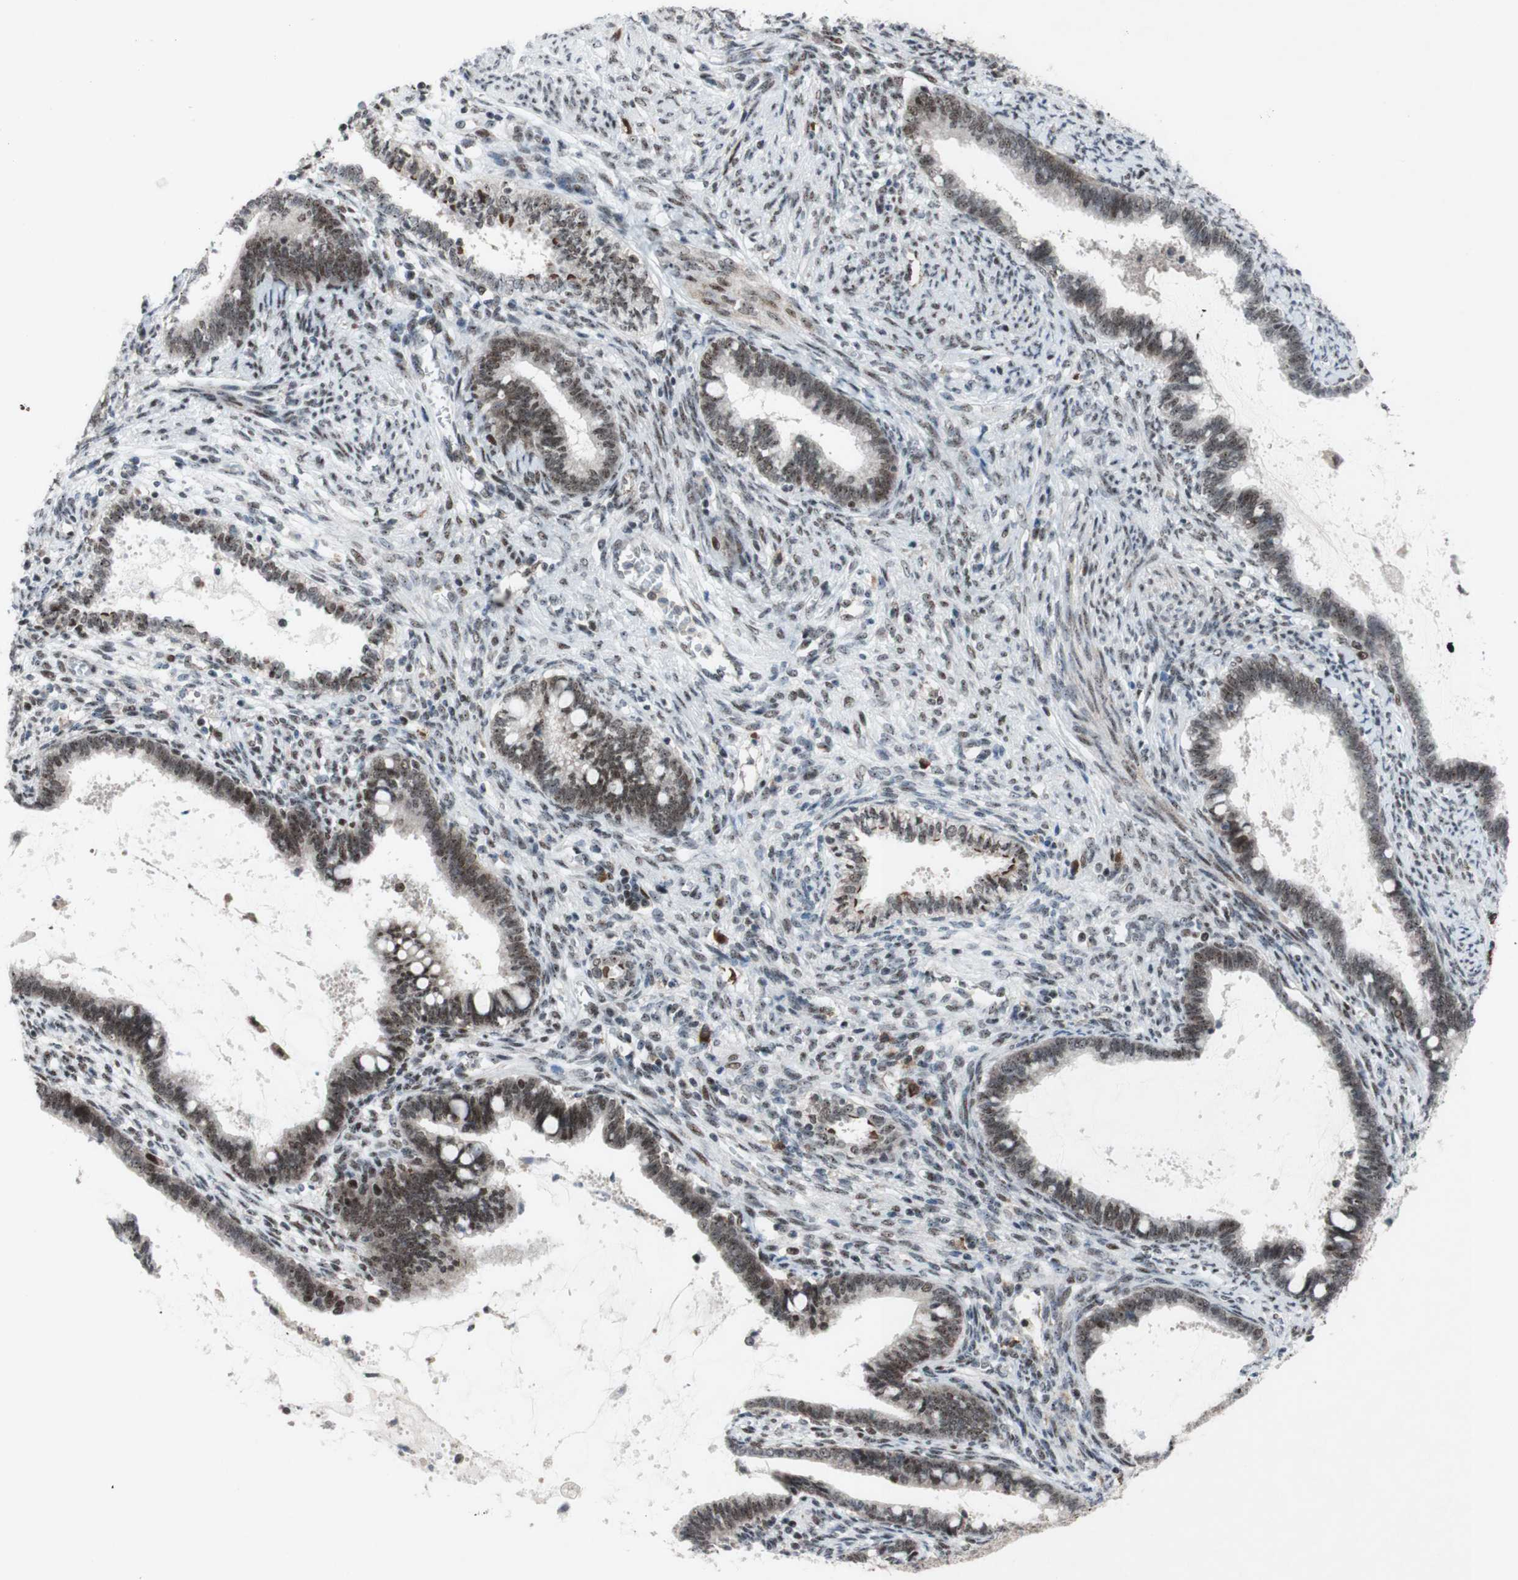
{"staining": {"intensity": "moderate", "quantity": ">75%", "location": "nuclear"}, "tissue": "cervical cancer", "cell_type": "Tumor cells", "image_type": "cancer", "snomed": [{"axis": "morphology", "description": "Adenocarcinoma, NOS"}, {"axis": "topography", "description": "Cervix"}], "caption": "This histopathology image exhibits IHC staining of adenocarcinoma (cervical), with medium moderate nuclear positivity in approximately >75% of tumor cells.", "gene": "POLR1A", "patient": {"sex": "female", "age": 44}}